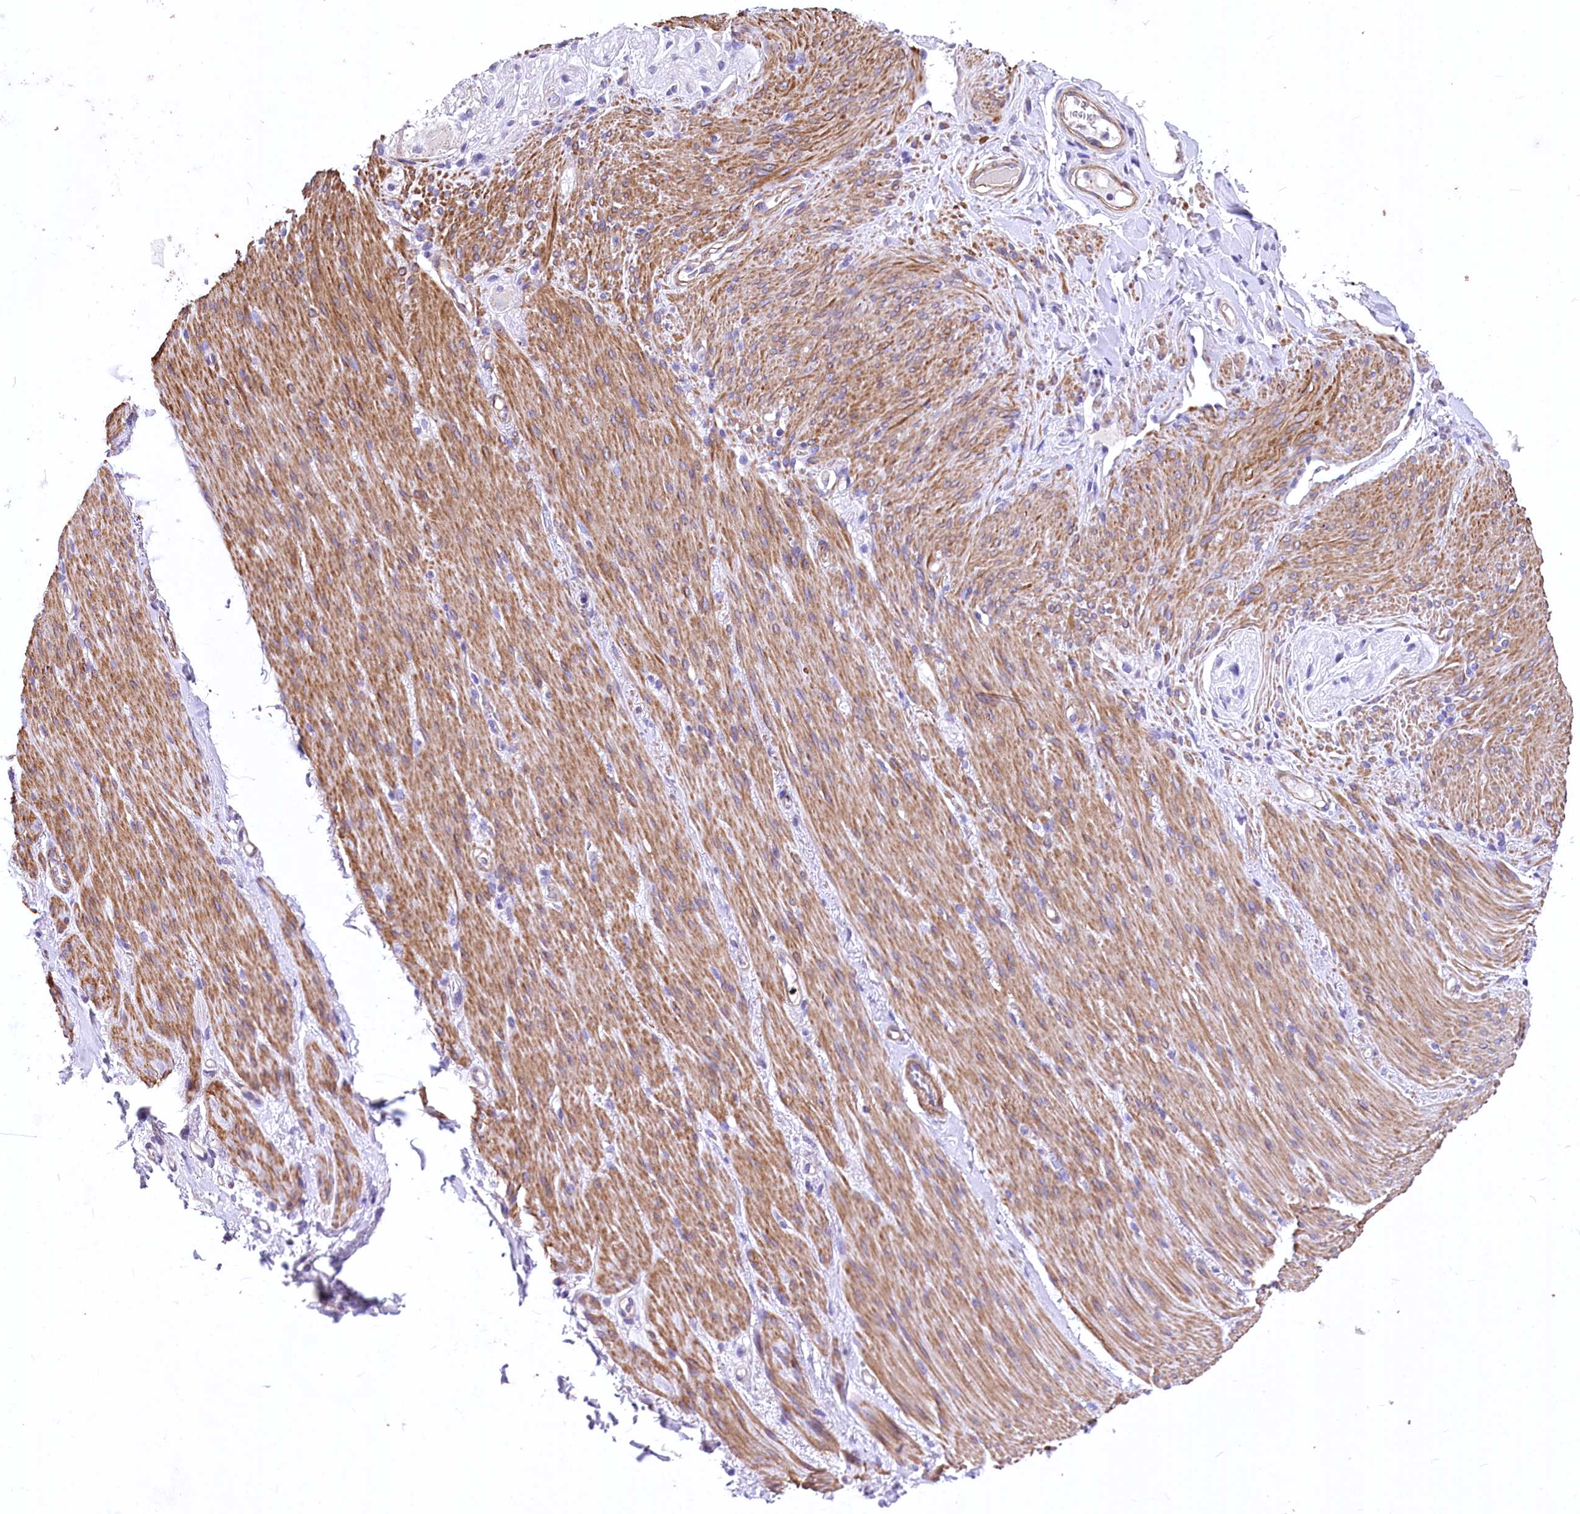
{"staining": {"intensity": "negative", "quantity": "none", "location": "none"}, "tissue": "adipose tissue", "cell_type": "Adipocytes", "image_type": "normal", "snomed": [{"axis": "morphology", "description": "Normal tissue, NOS"}, {"axis": "topography", "description": "Colon"}, {"axis": "topography", "description": "Peripheral nerve tissue"}], "caption": "IHC of benign human adipose tissue demonstrates no positivity in adipocytes.", "gene": "RDH16", "patient": {"sex": "female", "age": 61}}